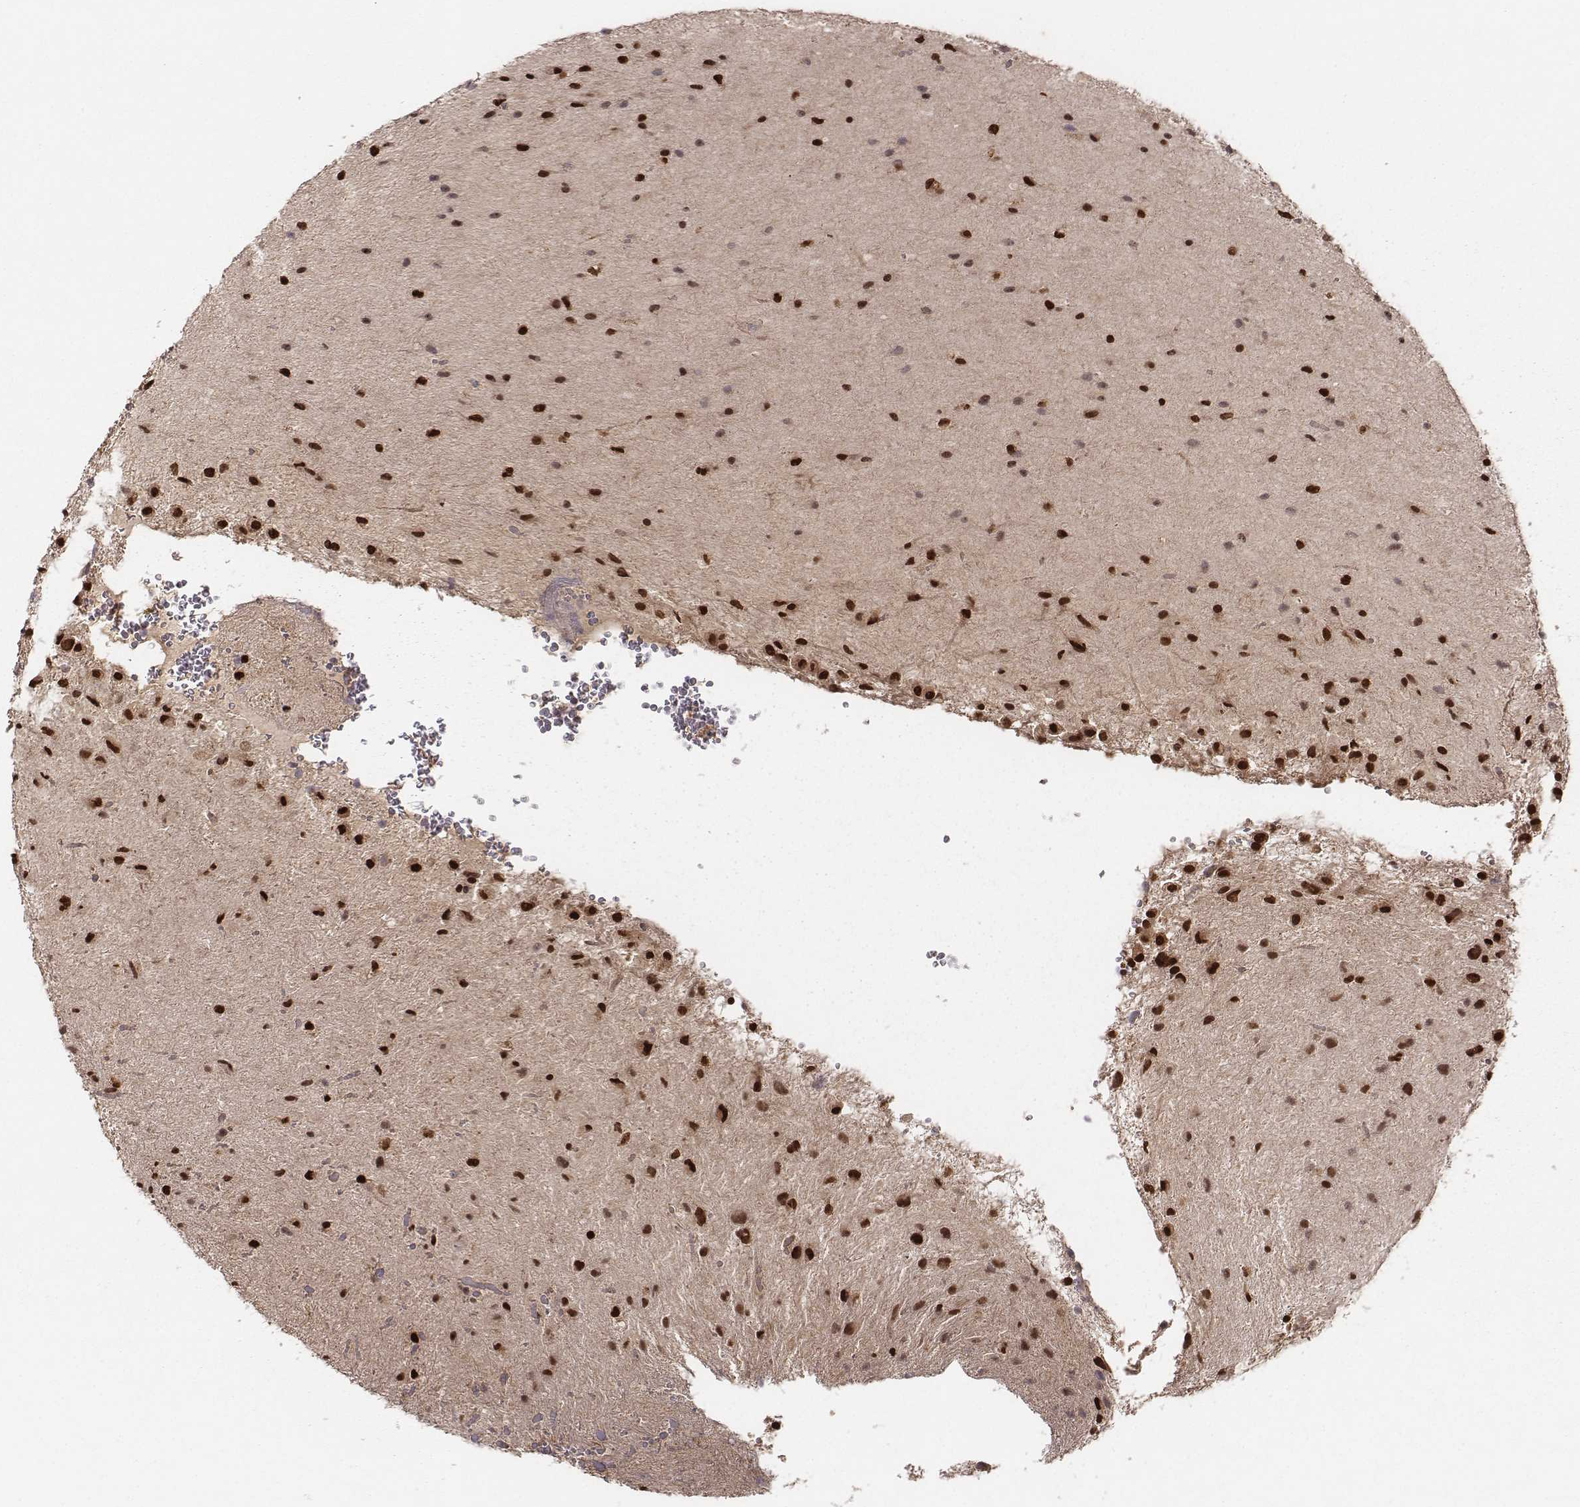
{"staining": {"intensity": "strong", "quantity": ">75%", "location": "cytoplasmic/membranous,nuclear"}, "tissue": "glioma", "cell_type": "Tumor cells", "image_type": "cancer", "snomed": [{"axis": "morphology", "description": "Glioma, malignant, Low grade"}, {"axis": "topography", "description": "Cerebellum"}], "caption": "A histopathology image showing strong cytoplasmic/membranous and nuclear expression in about >75% of tumor cells in malignant glioma (low-grade), as visualized by brown immunohistochemical staining.", "gene": "NFX1", "patient": {"sex": "female", "age": 14}}